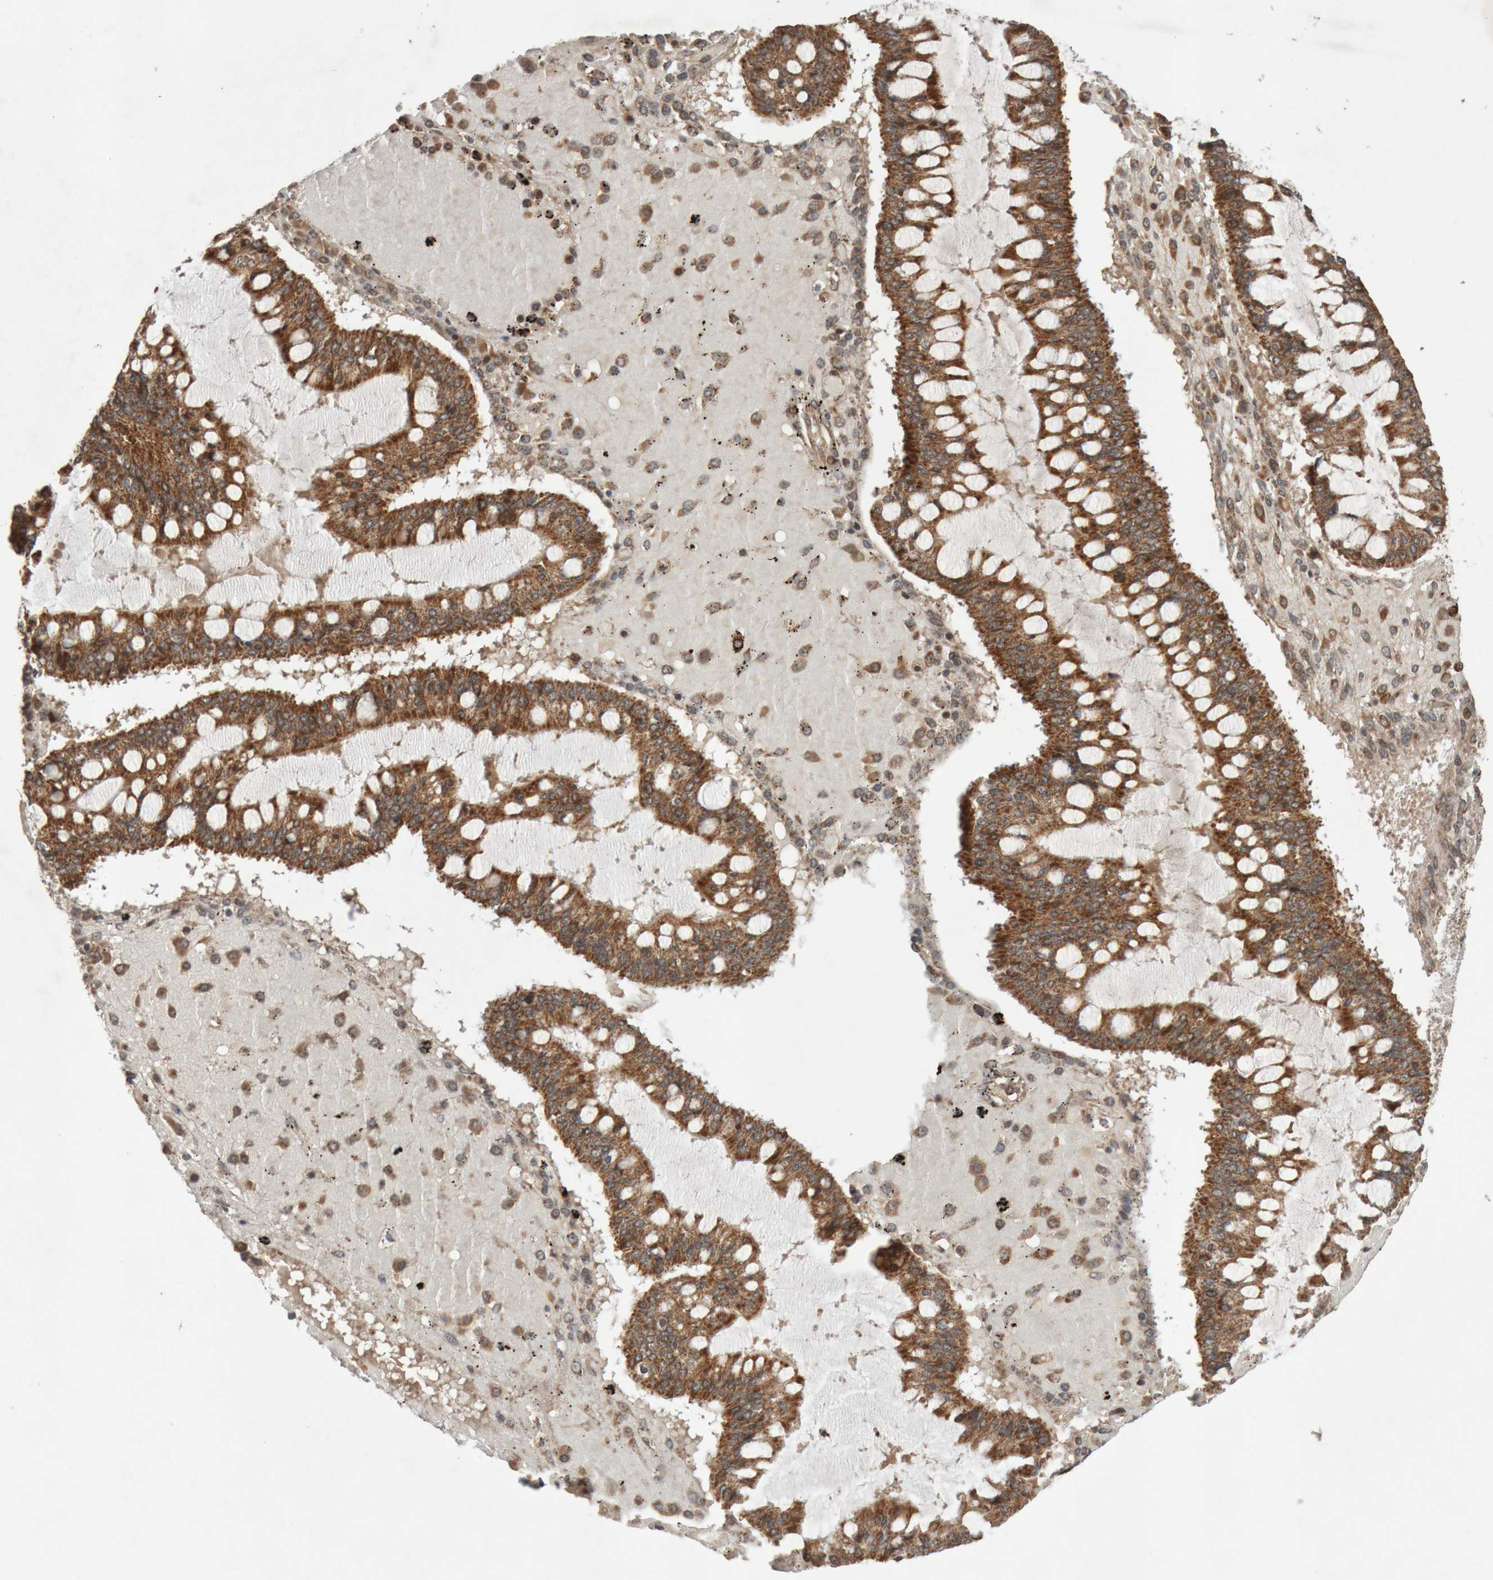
{"staining": {"intensity": "strong", "quantity": "25%-75%", "location": "cytoplasmic/membranous"}, "tissue": "ovarian cancer", "cell_type": "Tumor cells", "image_type": "cancer", "snomed": [{"axis": "morphology", "description": "Cystadenocarcinoma, mucinous, NOS"}, {"axis": "topography", "description": "Ovary"}], "caption": "Tumor cells exhibit strong cytoplasmic/membranous staining in about 25%-75% of cells in ovarian mucinous cystadenocarcinoma.", "gene": "KIF21B", "patient": {"sex": "female", "age": 73}}